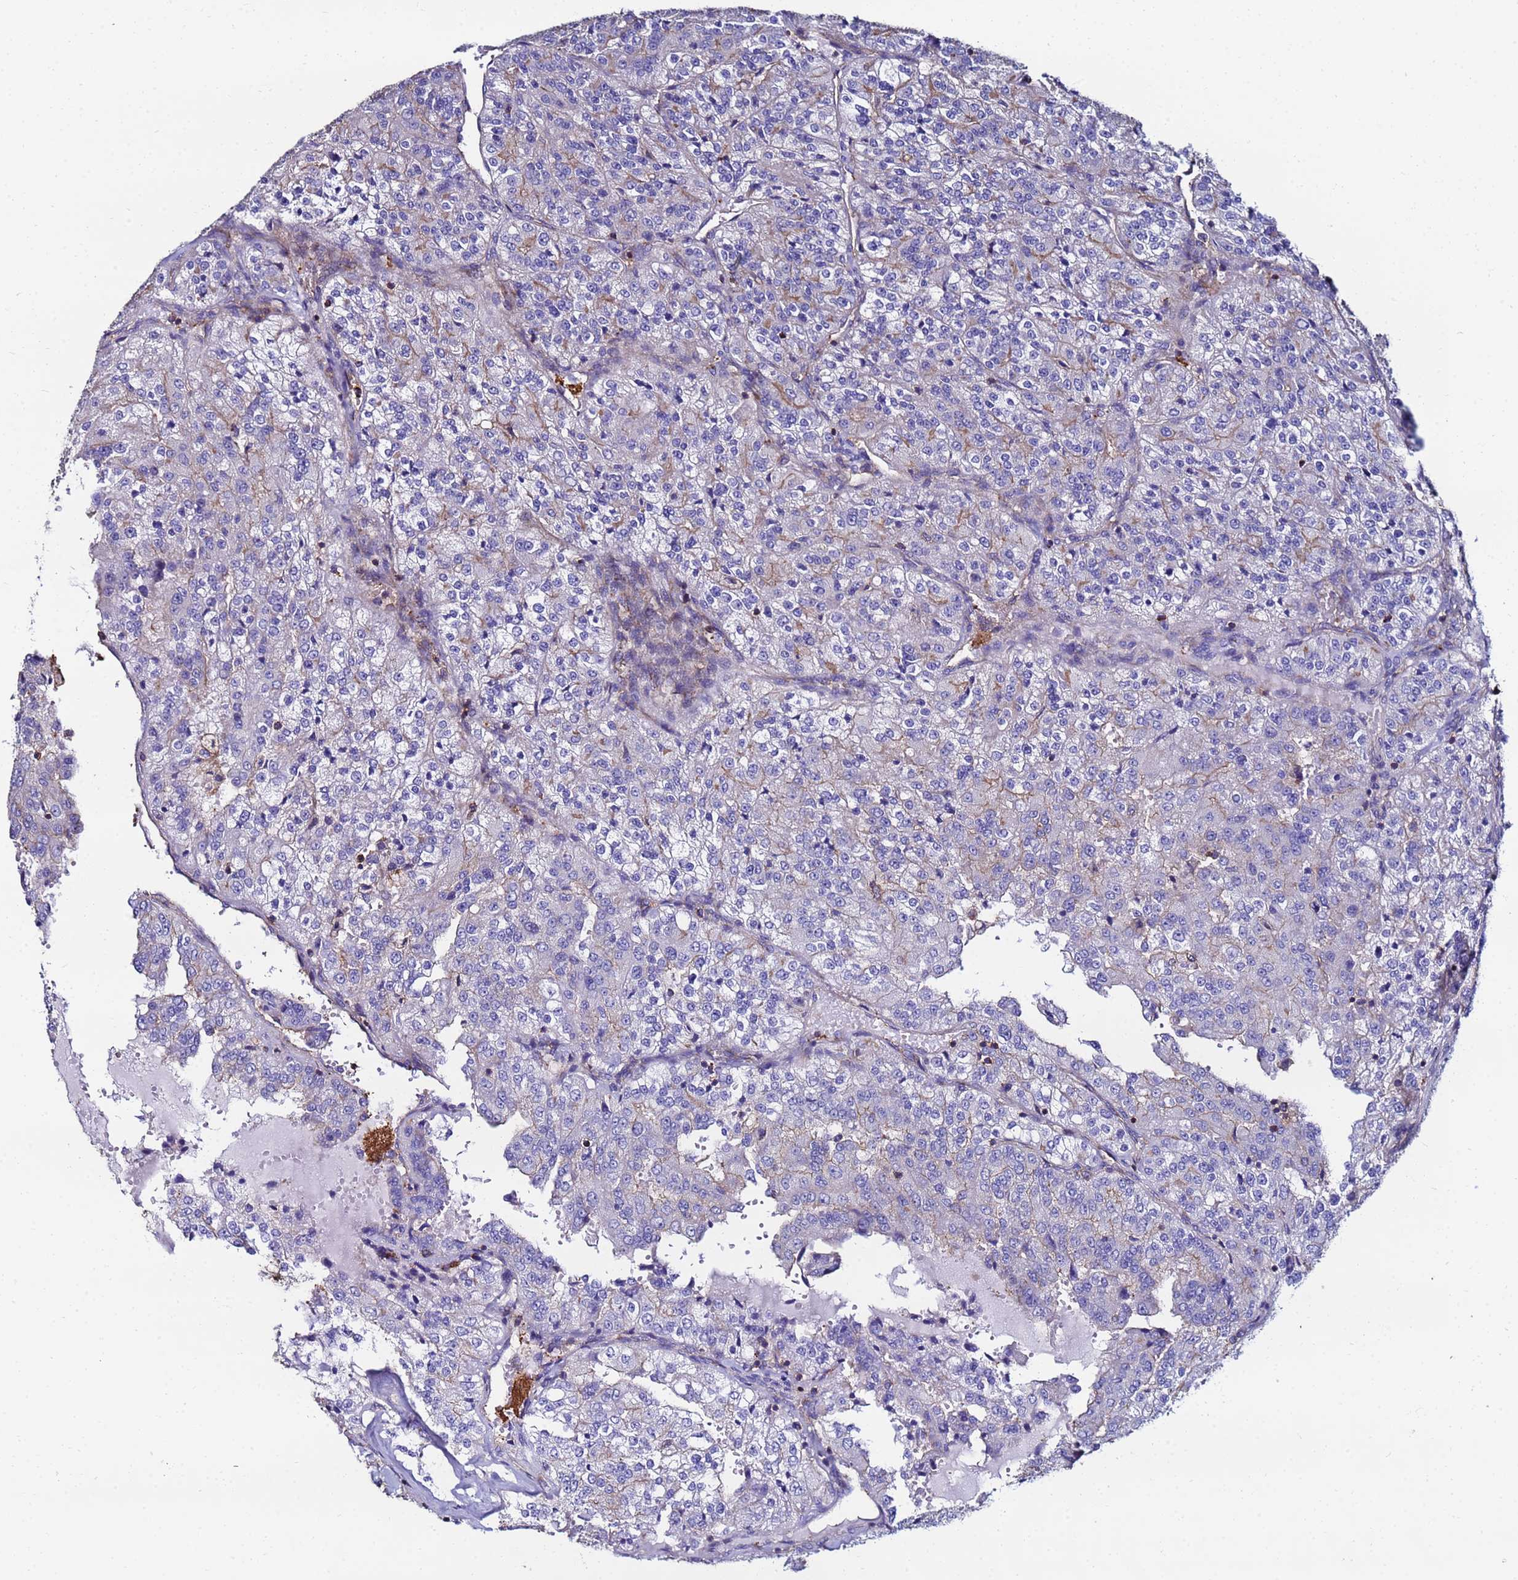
{"staining": {"intensity": "negative", "quantity": "none", "location": "none"}, "tissue": "renal cancer", "cell_type": "Tumor cells", "image_type": "cancer", "snomed": [{"axis": "morphology", "description": "Adenocarcinoma, NOS"}, {"axis": "topography", "description": "Kidney"}], "caption": "Tumor cells are negative for protein expression in human renal cancer (adenocarcinoma).", "gene": "POTEE", "patient": {"sex": "female", "age": 63}}